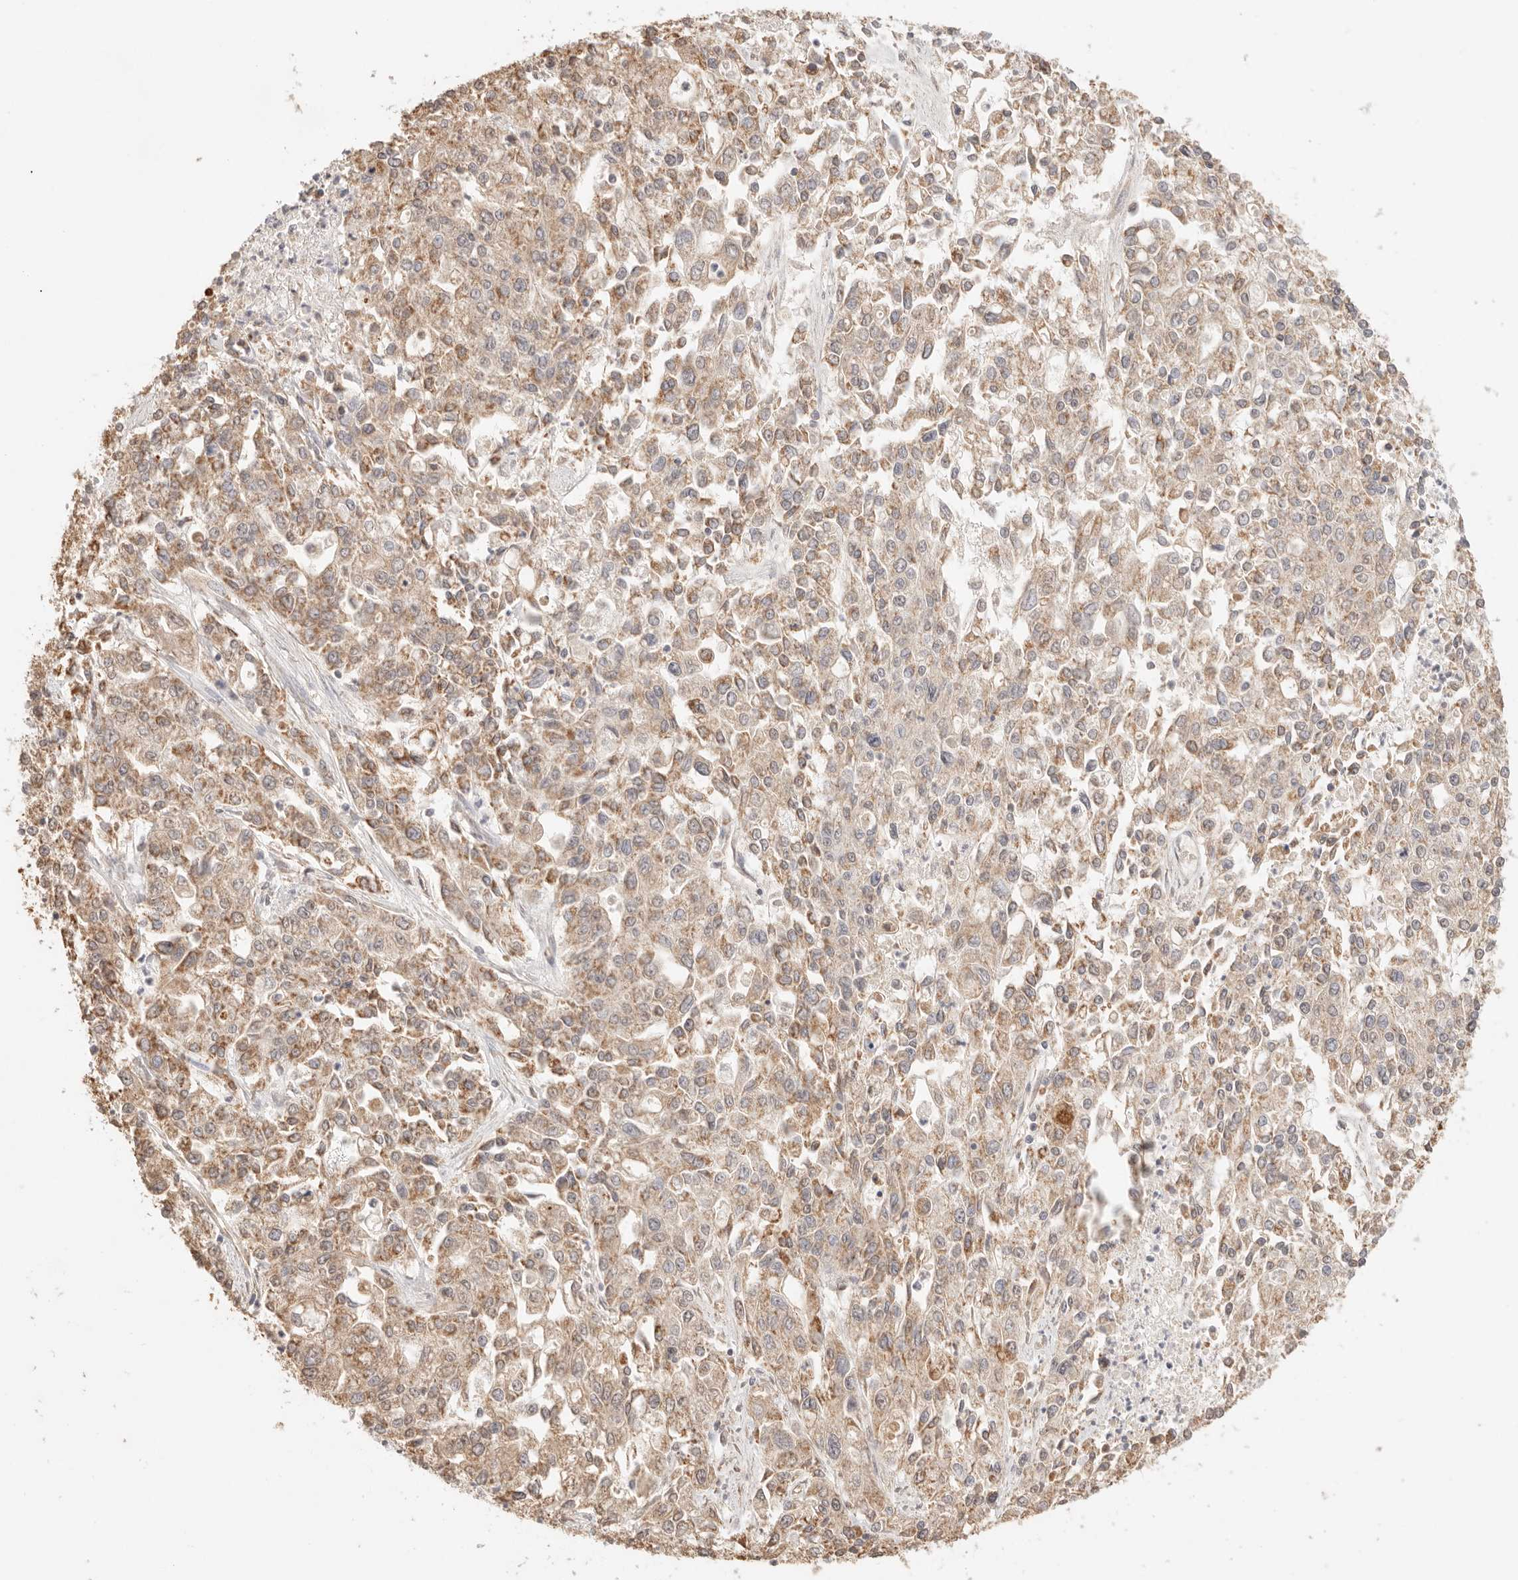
{"staining": {"intensity": "moderate", "quantity": ">75%", "location": "cytoplasmic/membranous"}, "tissue": "endometrial cancer", "cell_type": "Tumor cells", "image_type": "cancer", "snomed": [{"axis": "morphology", "description": "Adenocarcinoma, NOS"}, {"axis": "topography", "description": "Endometrium"}], "caption": "Protein expression analysis of endometrial cancer (adenocarcinoma) reveals moderate cytoplasmic/membranous positivity in approximately >75% of tumor cells. (DAB (3,3'-diaminobenzidine) IHC, brown staining for protein, blue staining for nuclei).", "gene": "IL1R2", "patient": {"sex": "female", "age": 49}}